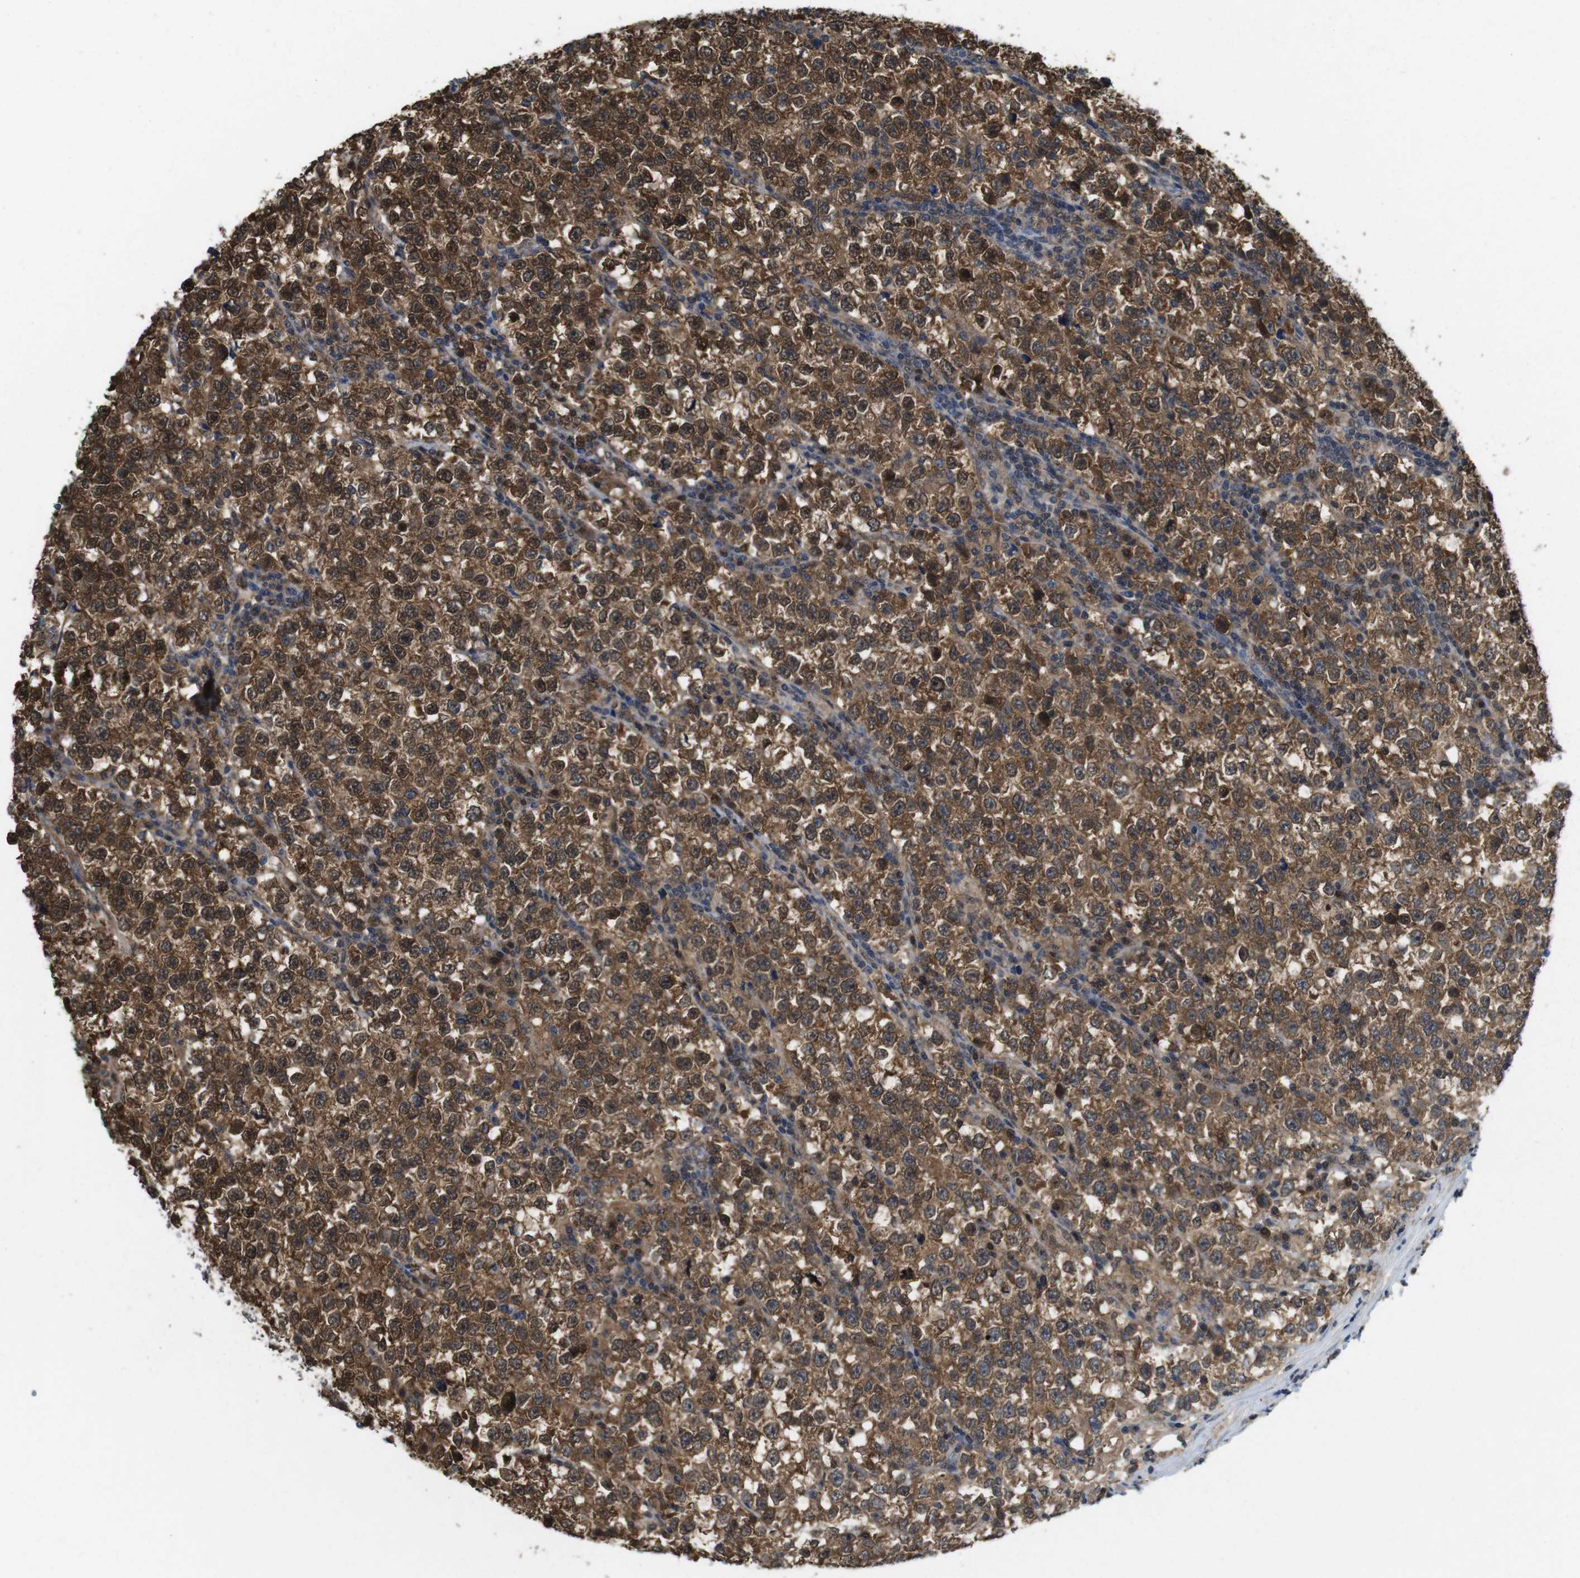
{"staining": {"intensity": "strong", "quantity": ">75%", "location": "cytoplasmic/membranous,nuclear"}, "tissue": "testis cancer", "cell_type": "Tumor cells", "image_type": "cancer", "snomed": [{"axis": "morphology", "description": "Normal tissue, NOS"}, {"axis": "morphology", "description": "Seminoma, NOS"}, {"axis": "topography", "description": "Testis"}], "caption": "DAB immunohistochemical staining of human testis cancer demonstrates strong cytoplasmic/membranous and nuclear protein expression in about >75% of tumor cells.", "gene": "YWHAG", "patient": {"sex": "male", "age": 43}}